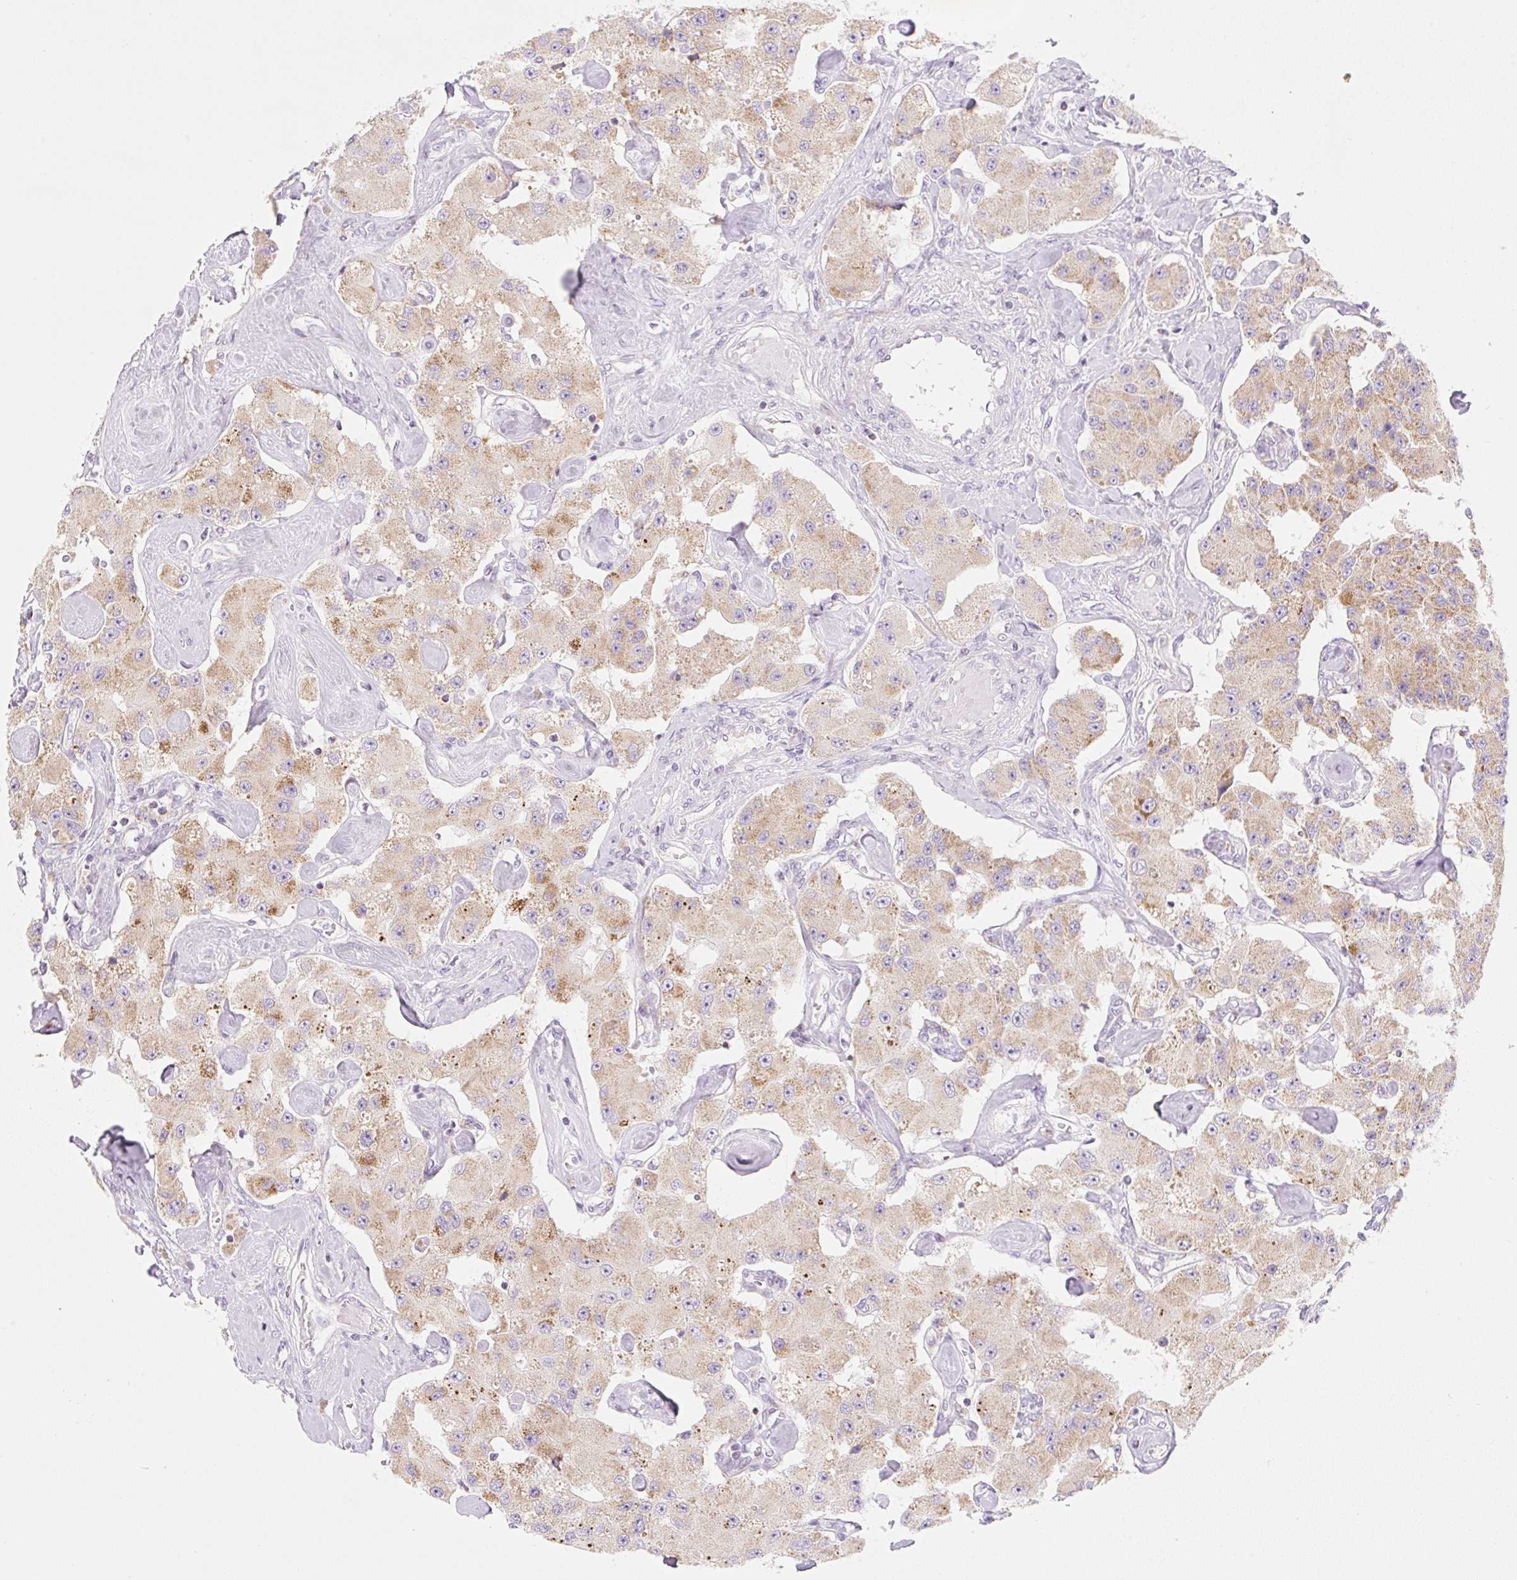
{"staining": {"intensity": "moderate", "quantity": ">75%", "location": "cytoplasmic/membranous"}, "tissue": "carcinoid", "cell_type": "Tumor cells", "image_type": "cancer", "snomed": [{"axis": "morphology", "description": "Carcinoid, malignant, NOS"}, {"axis": "topography", "description": "Pancreas"}], "caption": "A photomicrograph of carcinoid (malignant) stained for a protein reveals moderate cytoplasmic/membranous brown staining in tumor cells.", "gene": "FOCAD", "patient": {"sex": "male", "age": 41}}